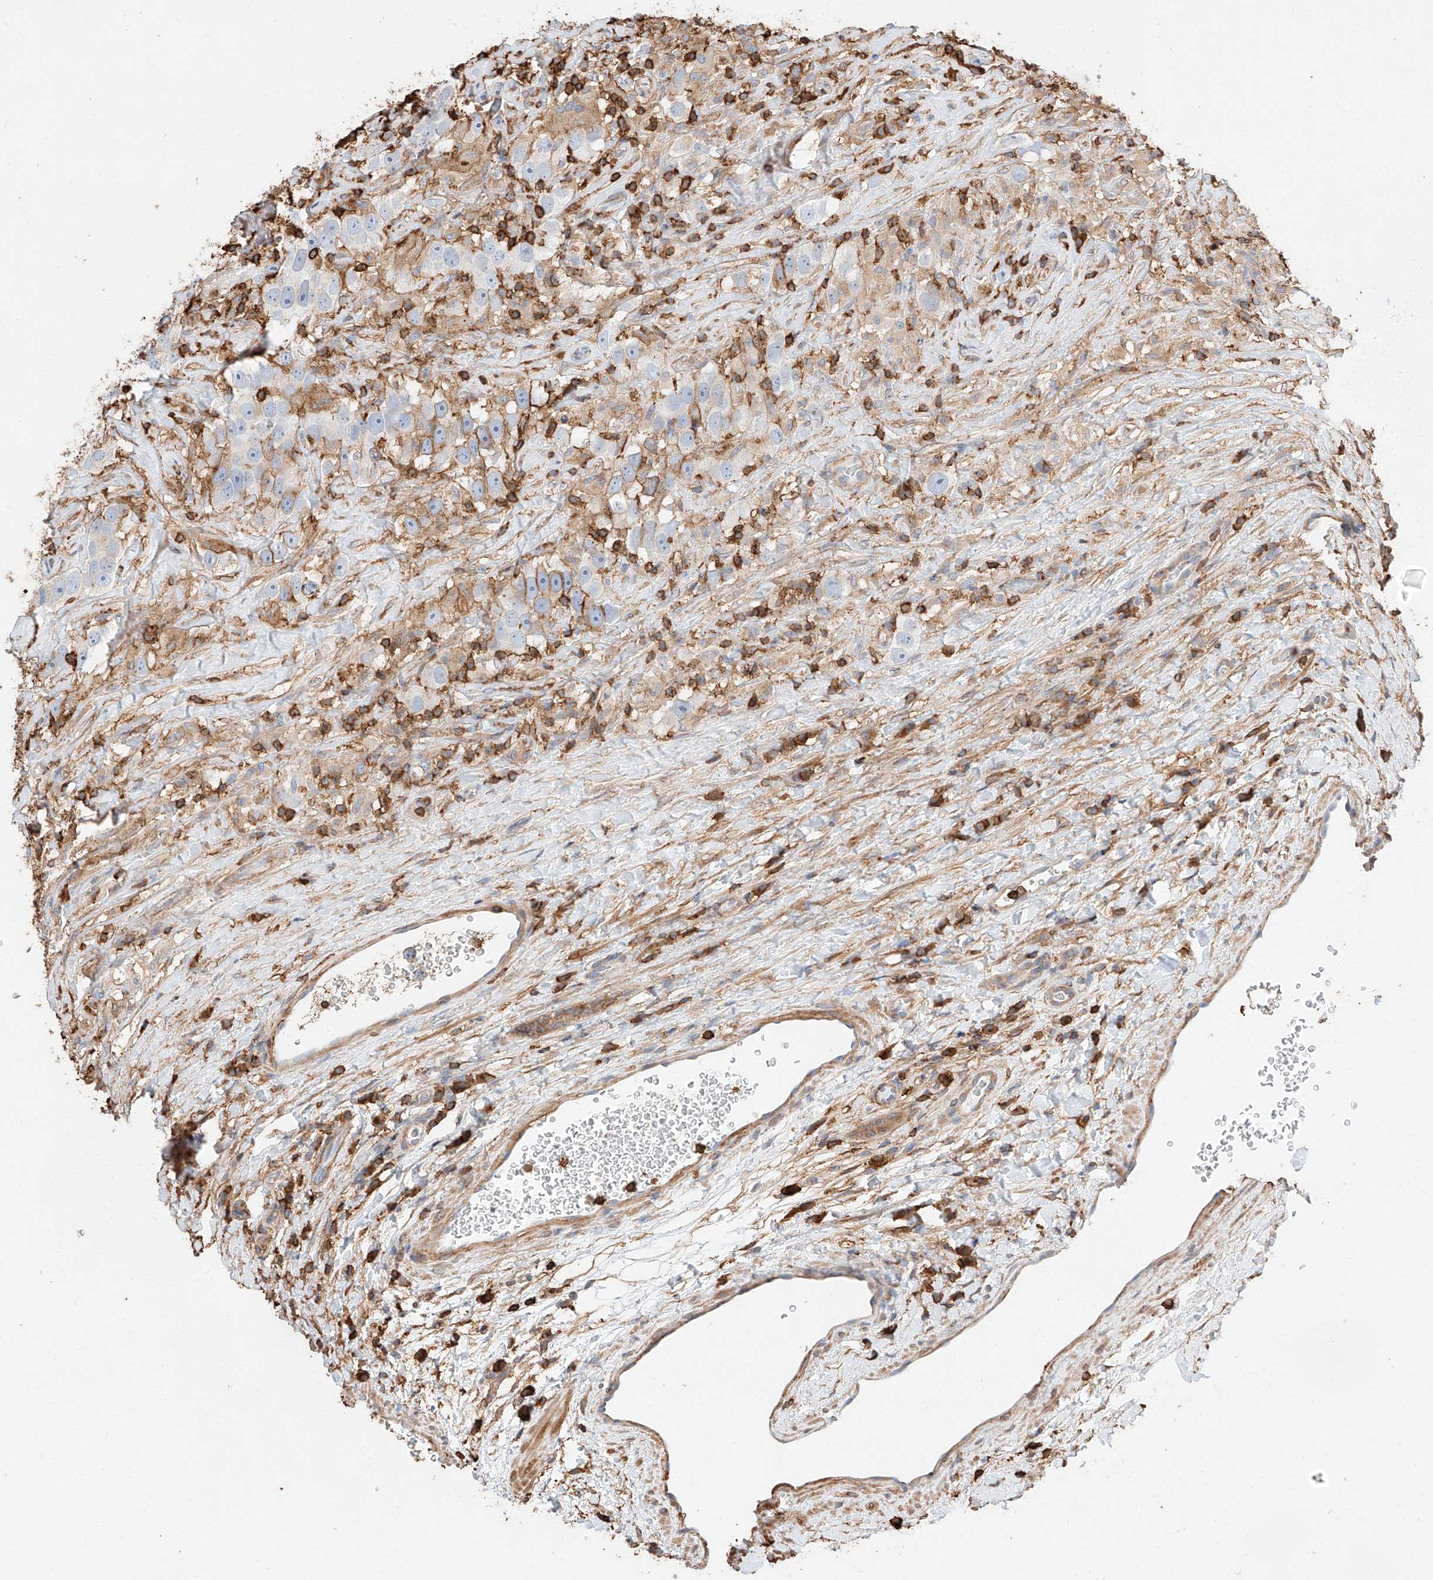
{"staining": {"intensity": "weak", "quantity": "25%-75%", "location": "cytoplasmic/membranous"}, "tissue": "testis cancer", "cell_type": "Tumor cells", "image_type": "cancer", "snomed": [{"axis": "morphology", "description": "Seminoma, NOS"}, {"axis": "topography", "description": "Testis"}], "caption": "Testis cancer (seminoma) was stained to show a protein in brown. There is low levels of weak cytoplasmic/membranous expression in approximately 25%-75% of tumor cells.", "gene": "WFS1", "patient": {"sex": "male", "age": 49}}